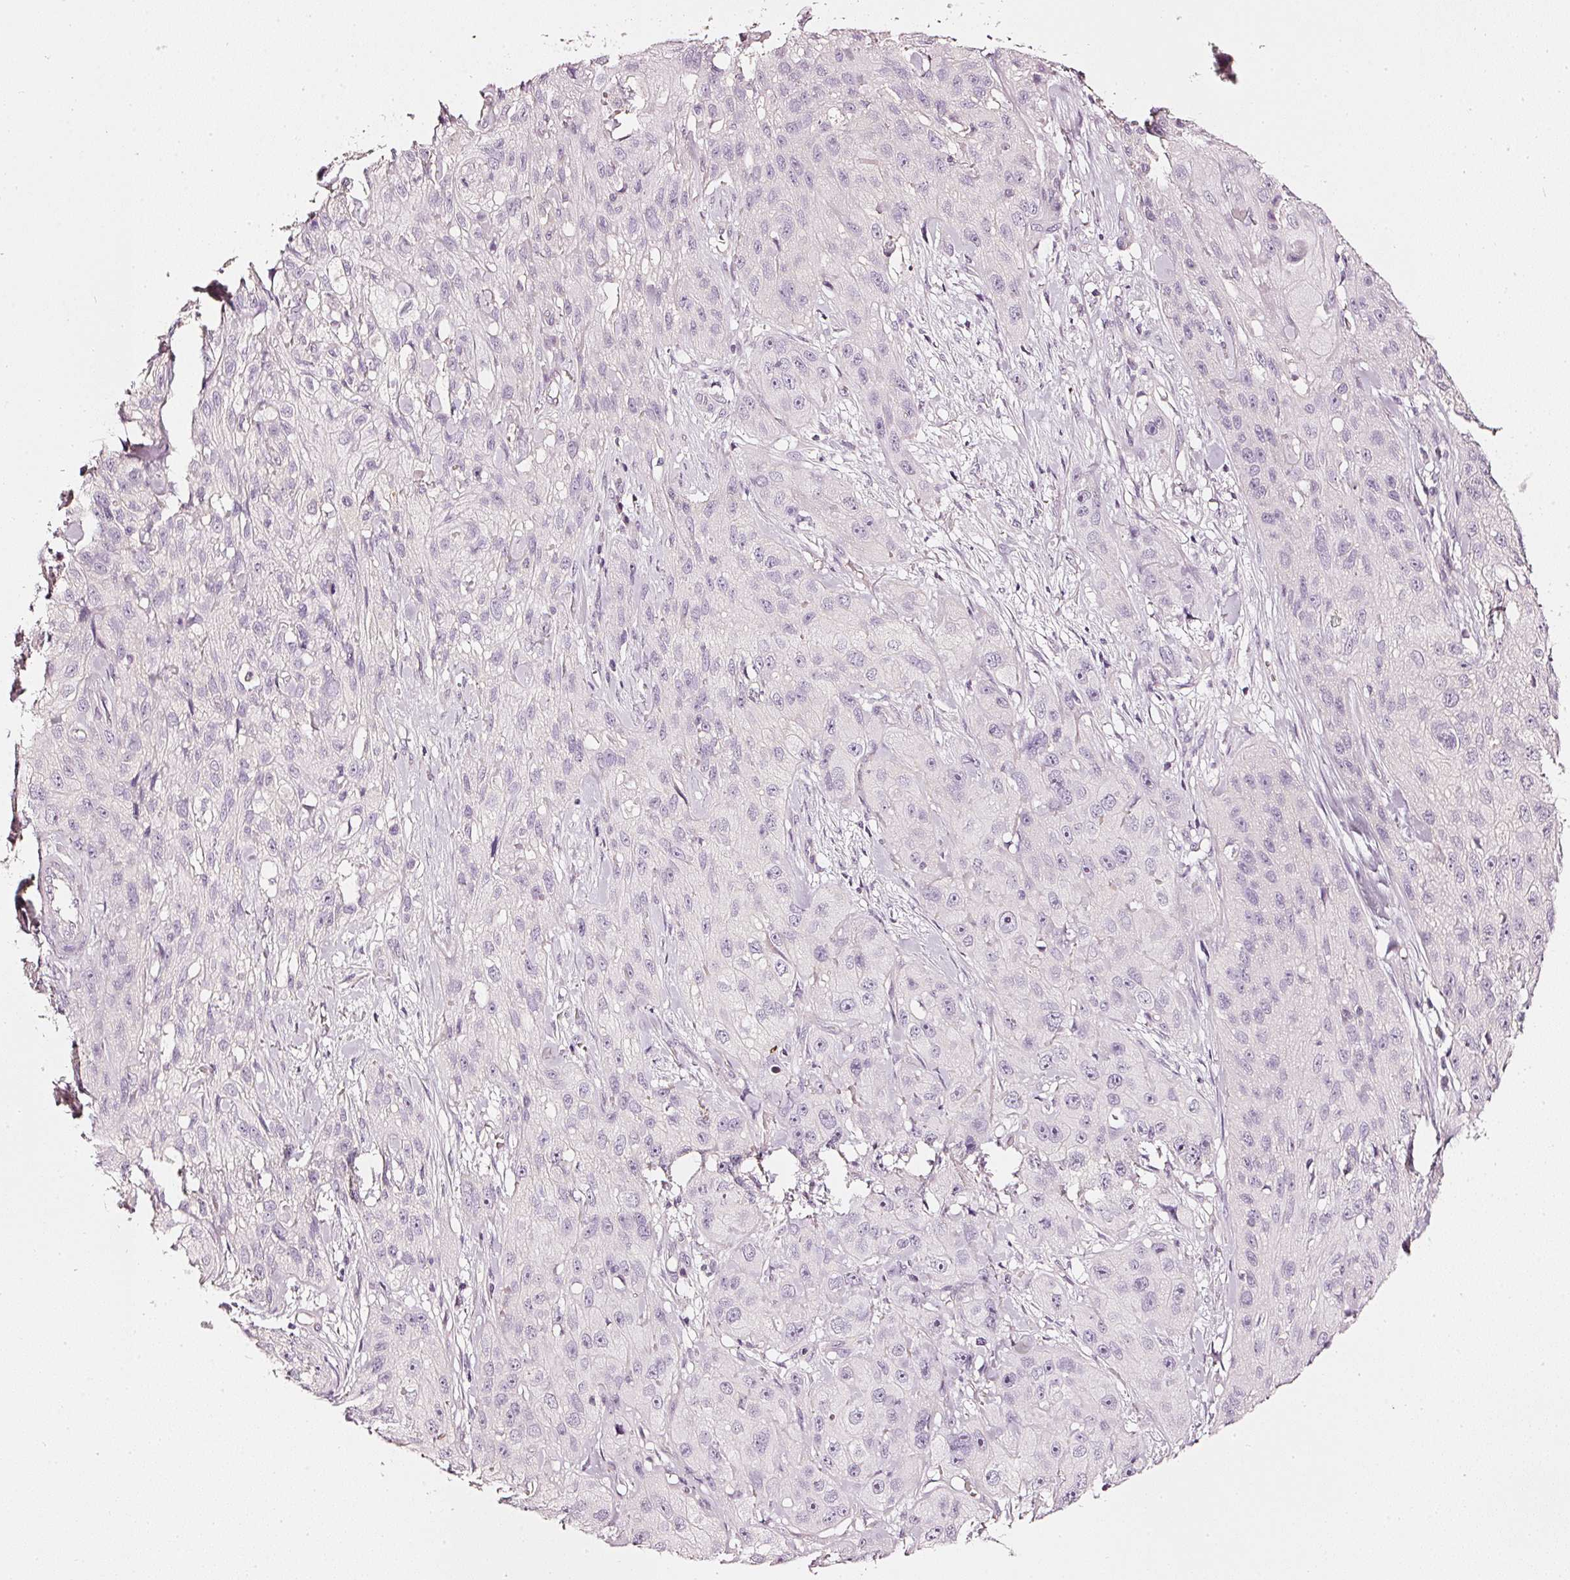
{"staining": {"intensity": "negative", "quantity": "none", "location": "none"}, "tissue": "skin cancer", "cell_type": "Tumor cells", "image_type": "cancer", "snomed": [{"axis": "morphology", "description": "Squamous cell carcinoma, NOS"}, {"axis": "topography", "description": "Skin"}, {"axis": "topography", "description": "Vulva"}], "caption": "There is no significant positivity in tumor cells of skin cancer.", "gene": "CNP", "patient": {"sex": "female", "age": 86}}